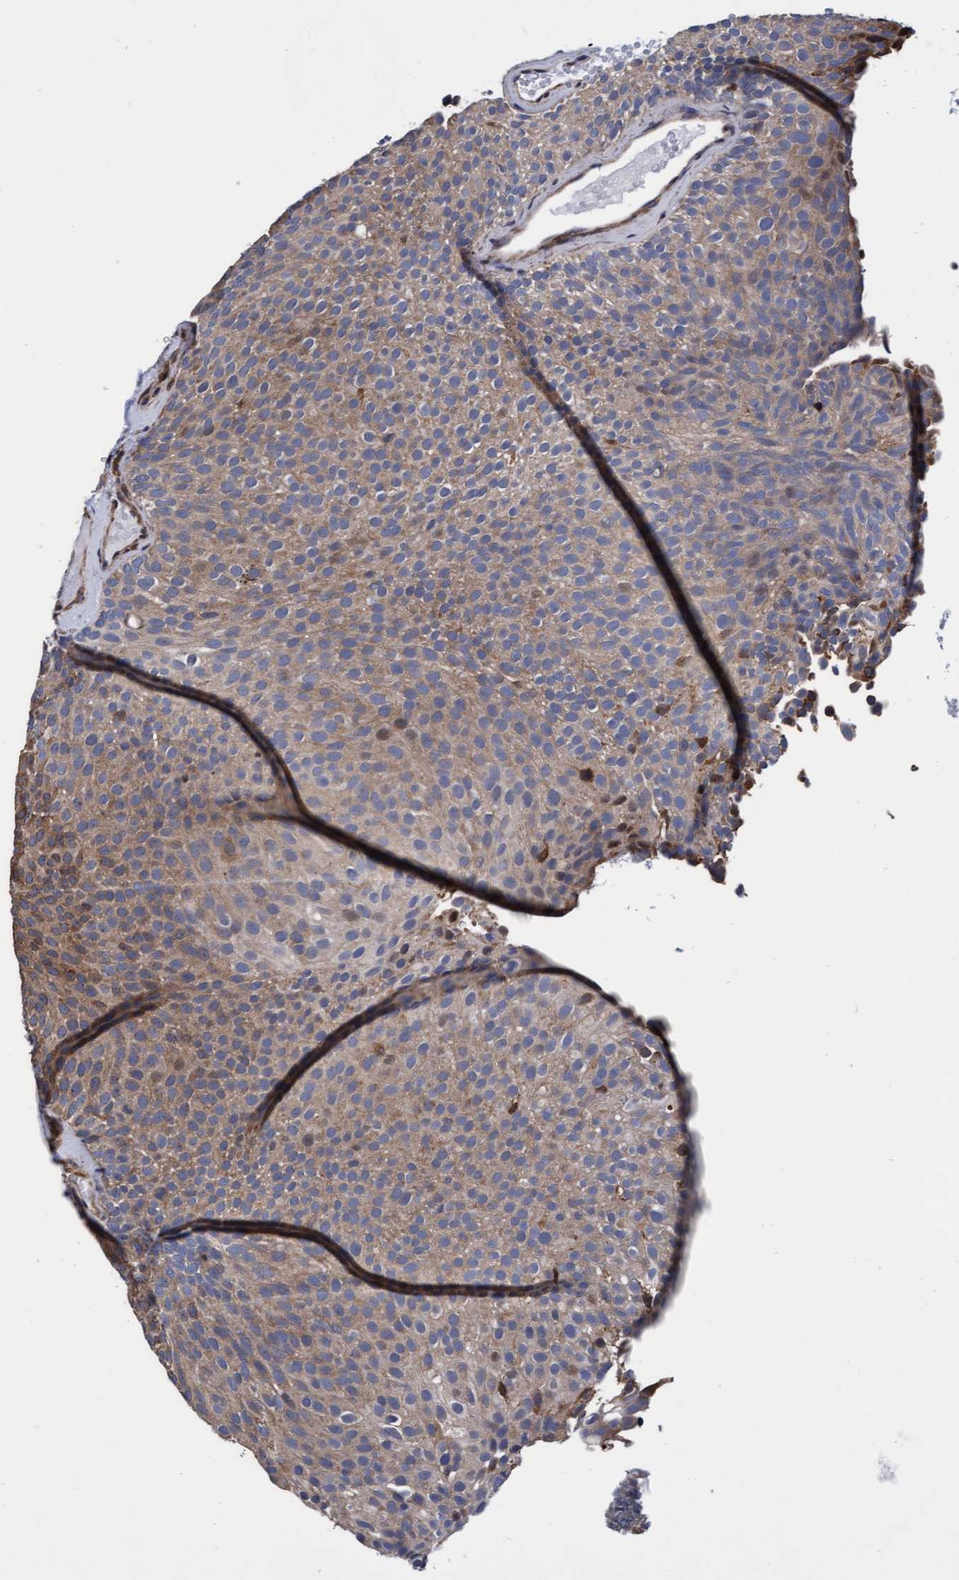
{"staining": {"intensity": "moderate", "quantity": ">75%", "location": "cytoplasmic/membranous"}, "tissue": "urothelial cancer", "cell_type": "Tumor cells", "image_type": "cancer", "snomed": [{"axis": "morphology", "description": "Urothelial carcinoma, Low grade"}, {"axis": "topography", "description": "Urinary bladder"}], "caption": "IHC of human urothelial cancer reveals medium levels of moderate cytoplasmic/membranous staining in about >75% of tumor cells. The protein of interest is stained brown, and the nuclei are stained in blue (DAB (3,3'-diaminobenzidine) IHC with brightfield microscopy, high magnification).", "gene": "EFCAB13", "patient": {"sex": "male", "age": 78}}